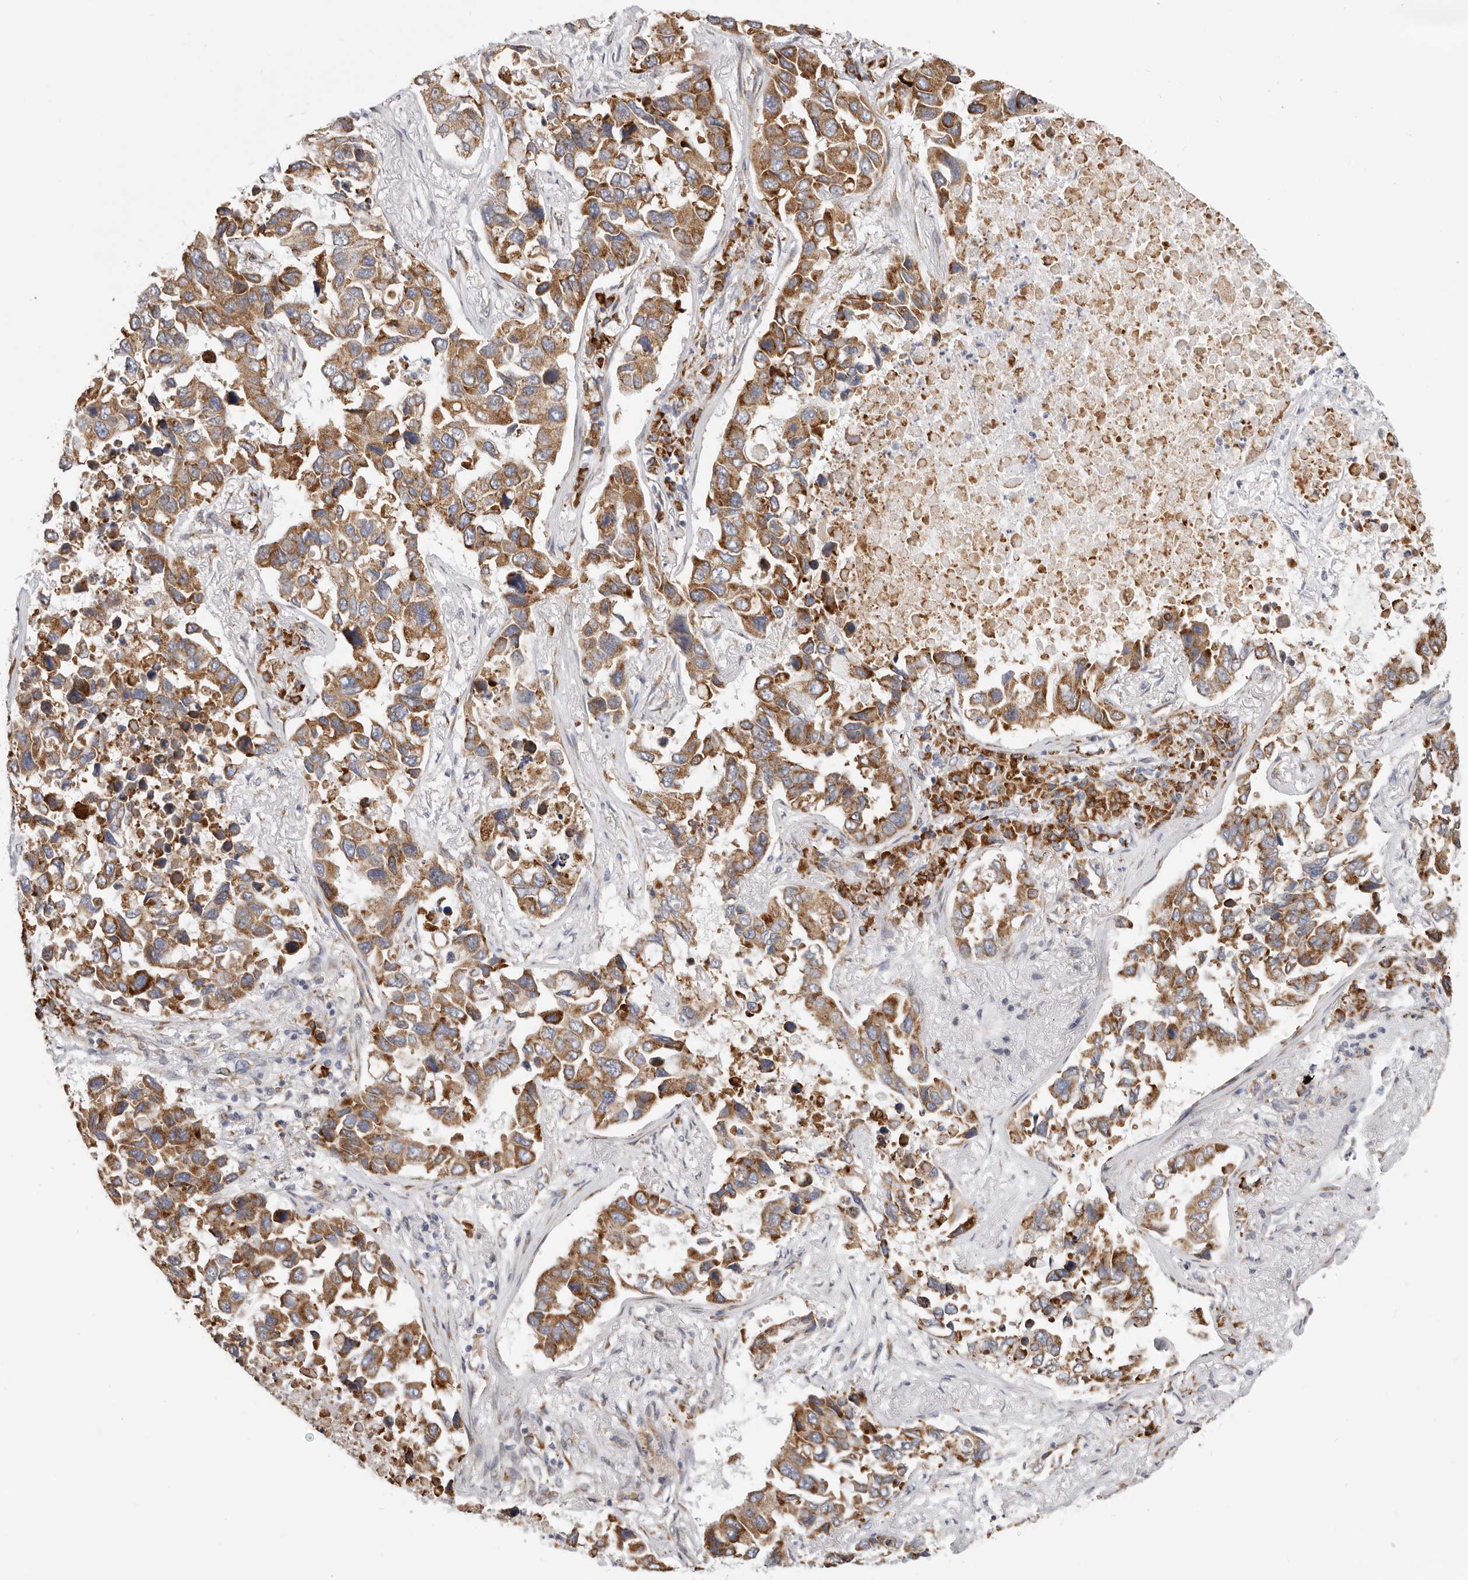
{"staining": {"intensity": "moderate", "quantity": ">75%", "location": "cytoplasmic/membranous"}, "tissue": "lung cancer", "cell_type": "Tumor cells", "image_type": "cancer", "snomed": [{"axis": "morphology", "description": "Adenocarcinoma, NOS"}, {"axis": "topography", "description": "Lung"}], "caption": "Immunohistochemistry (IHC) (DAB (3,3'-diaminobenzidine)) staining of human lung cancer displays moderate cytoplasmic/membranous protein expression in about >75% of tumor cells.", "gene": "IL32", "patient": {"sex": "male", "age": 64}}